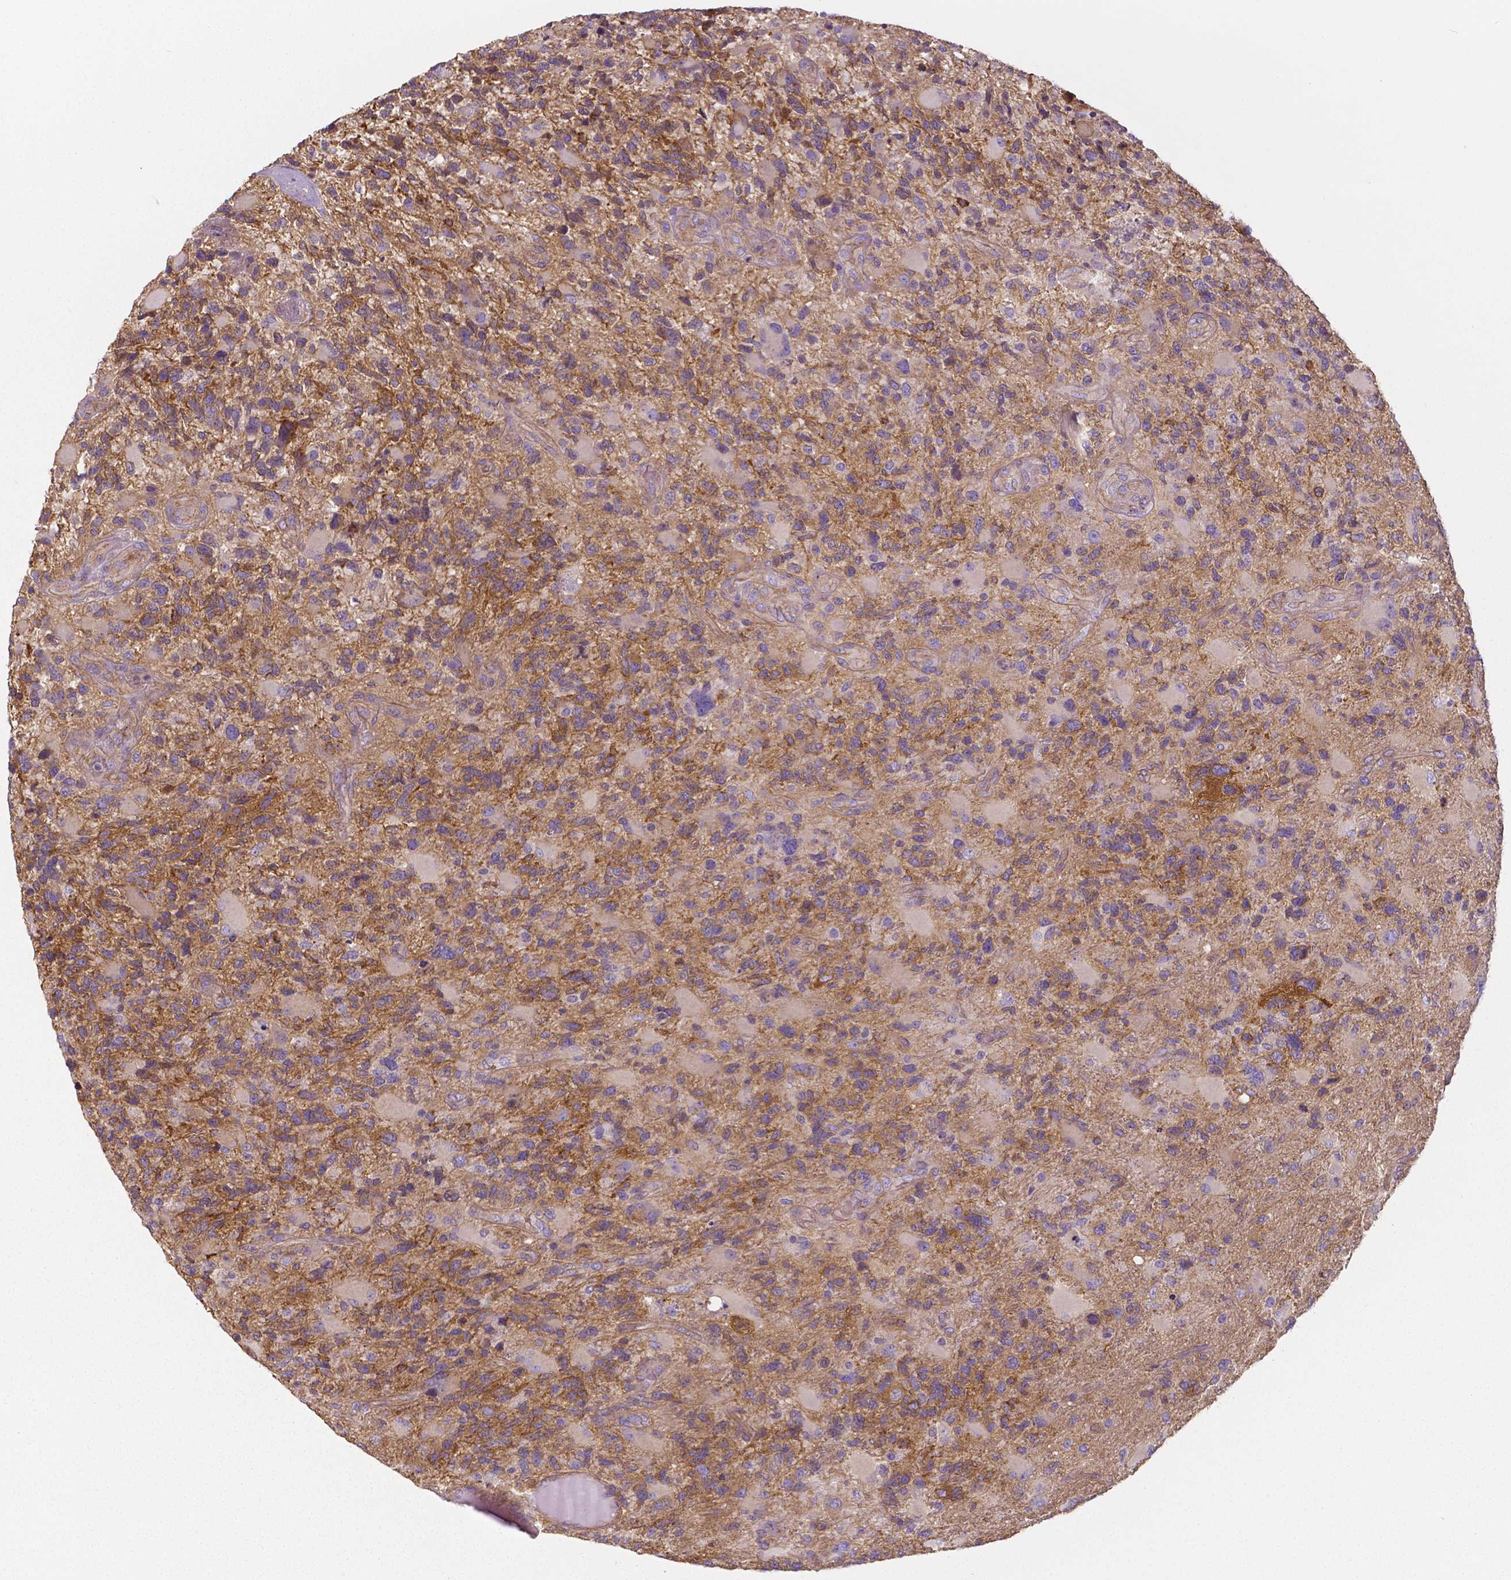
{"staining": {"intensity": "negative", "quantity": "none", "location": "none"}, "tissue": "glioma", "cell_type": "Tumor cells", "image_type": "cancer", "snomed": [{"axis": "morphology", "description": "Glioma, malignant, High grade"}, {"axis": "topography", "description": "Brain"}], "caption": "Immunohistochemistry photomicrograph of high-grade glioma (malignant) stained for a protein (brown), which shows no staining in tumor cells.", "gene": "CRMP1", "patient": {"sex": "female", "age": 71}}